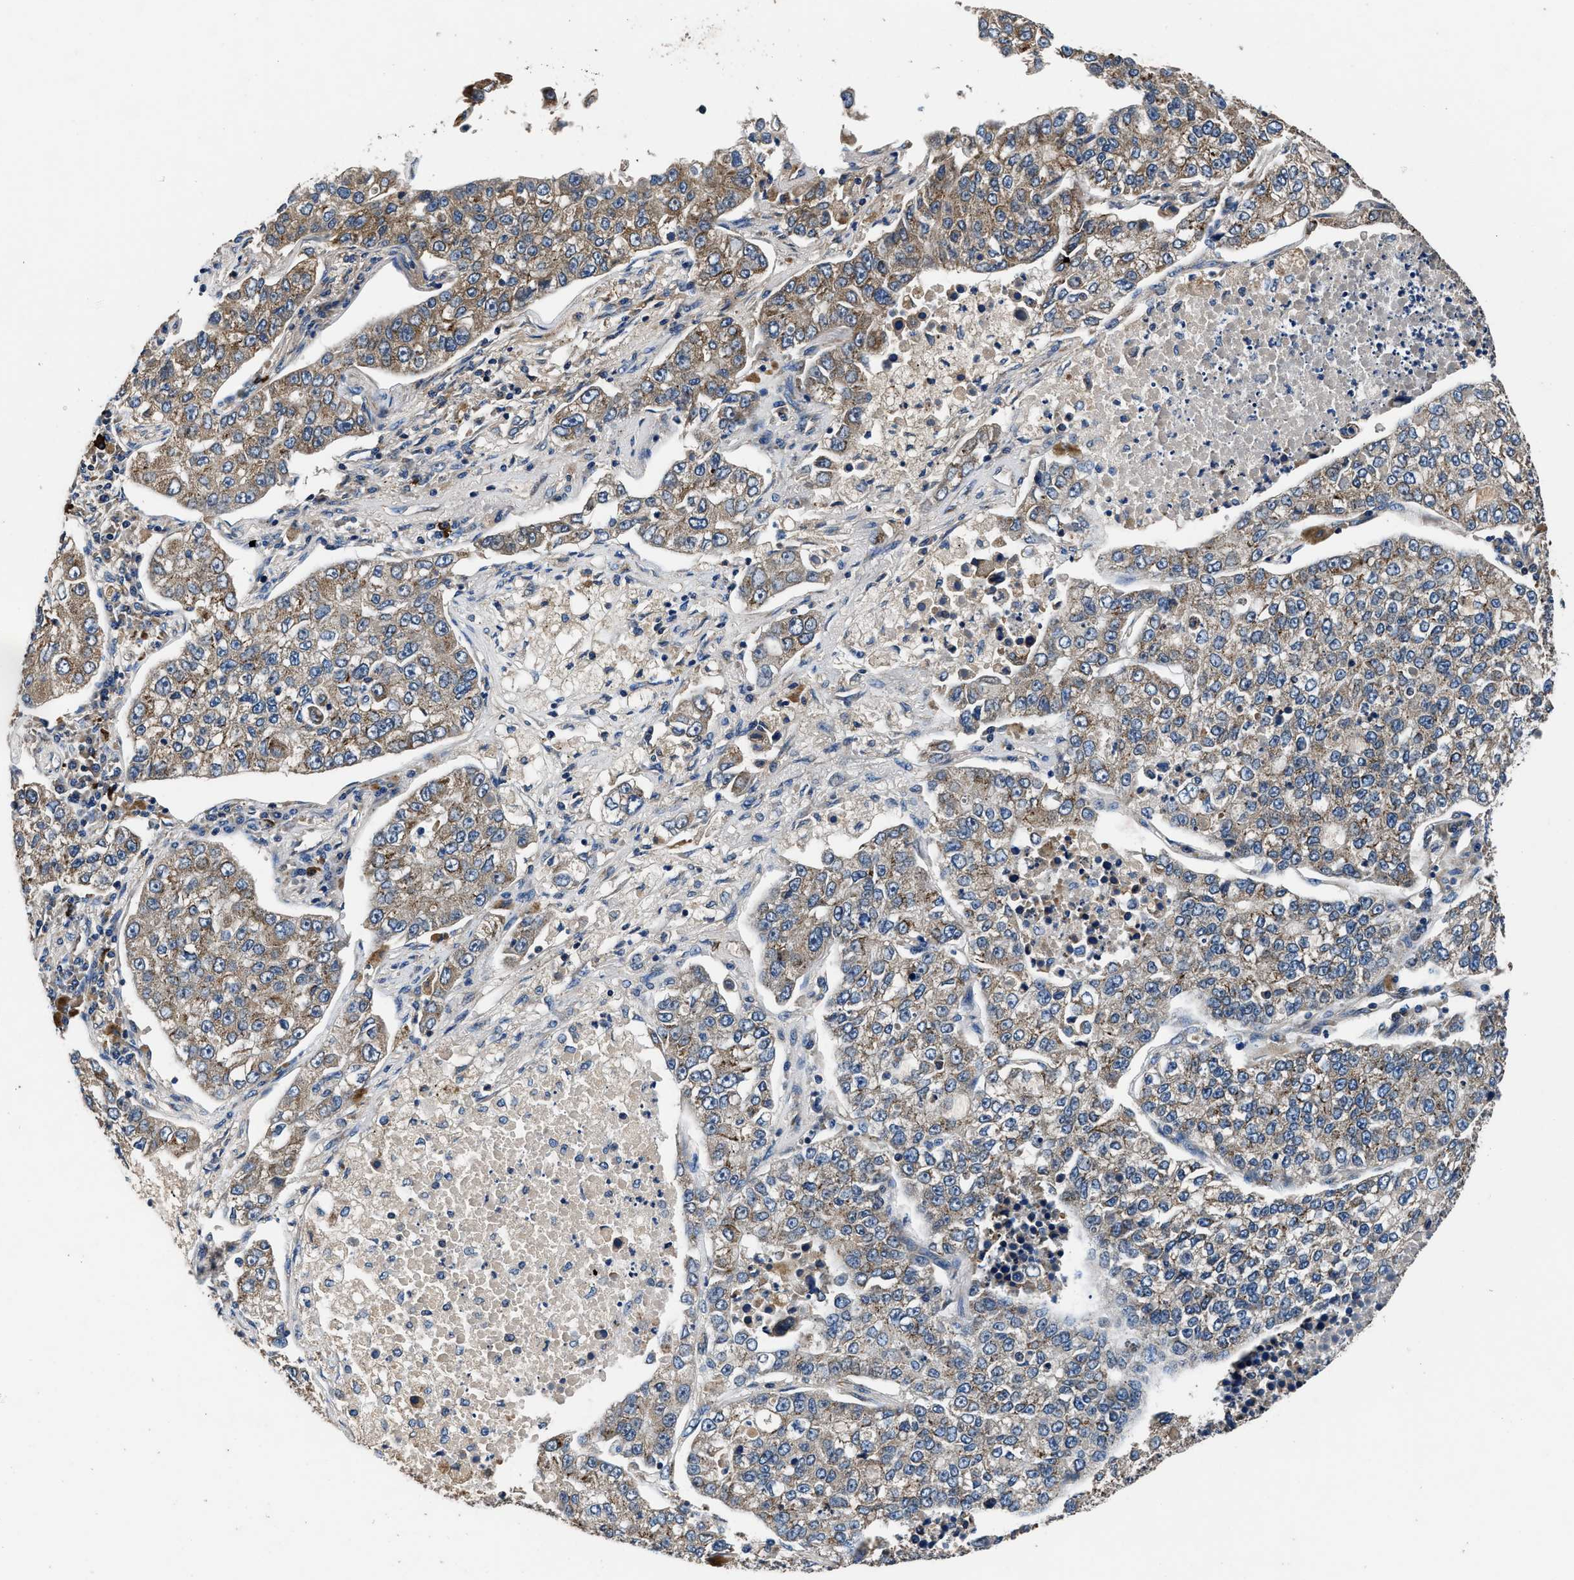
{"staining": {"intensity": "moderate", "quantity": "25%-75%", "location": "cytoplasmic/membranous"}, "tissue": "lung cancer", "cell_type": "Tumor cells", "image_type": "cancer", "snomed": [{"axis": "morphology", "description": "Adenocarcinoma, NOS"}, {"axis": "topography", "description": "Lung"}], "caption": "Lung adenocarcinoma stained with a brown dye reveals moderate cytoplasmic/membranous positive positivity in approximately 25%-75% of tumor cells.", "gene": "DHRS7B", "patient": {"sex": "male", "age": 49}}